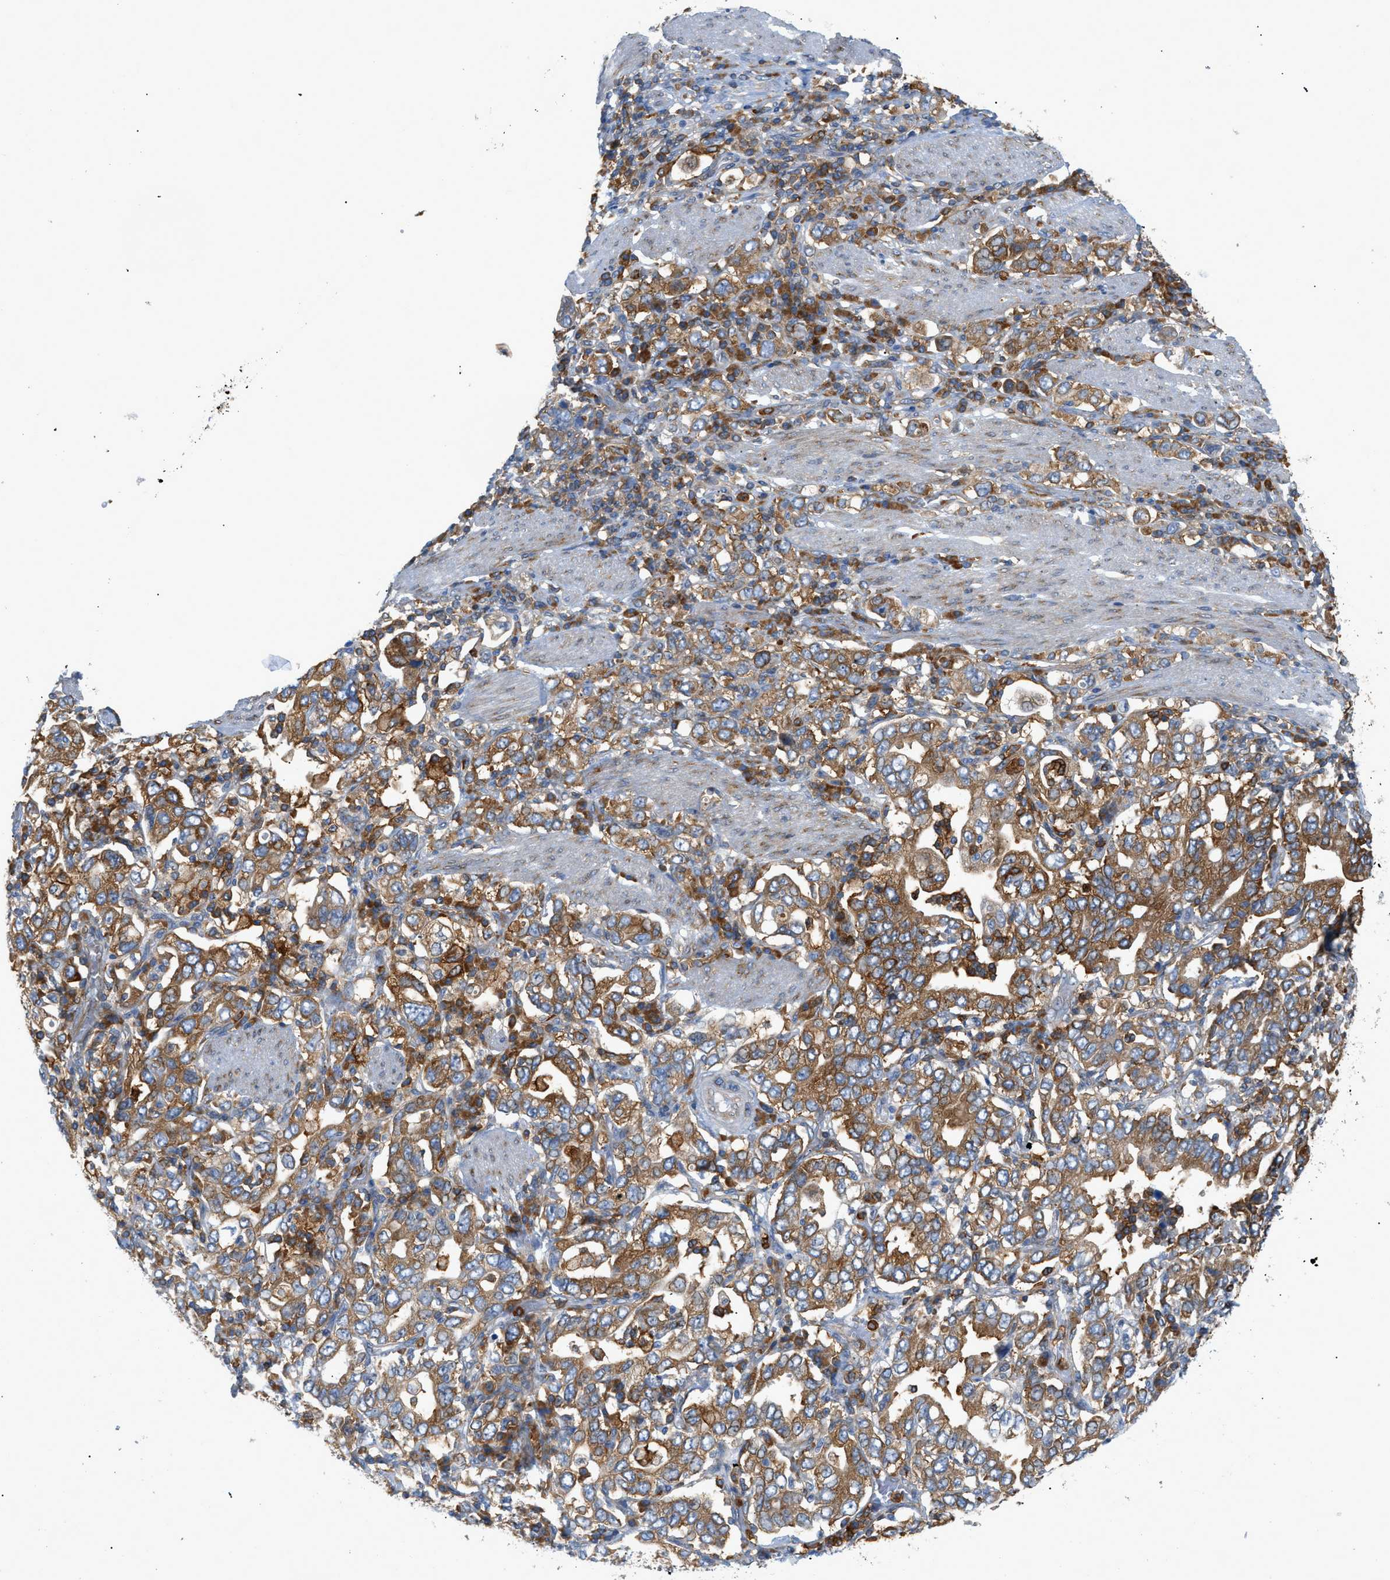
{"staining": {"intensity": "moderate", "quantity": ">75%", "location": "cytoplasmic/membranous"}, "tissue": "stomach cancer", "cell_type": "Tumor cells", "image_type": "cancer", "snomed": [{"axis": "morphology", "description": "Adenocarcinoma, NOS"}, {"axis": "topography", "description": "Stomach, upper"}], "caption": "Adenocarcinoma (stomach) stained for a protein shows moderate cytoplasmic/membranous positivity in tumor cells.", "gene": "GPAT4", "patient": {"sex": "male", "age": 62}}